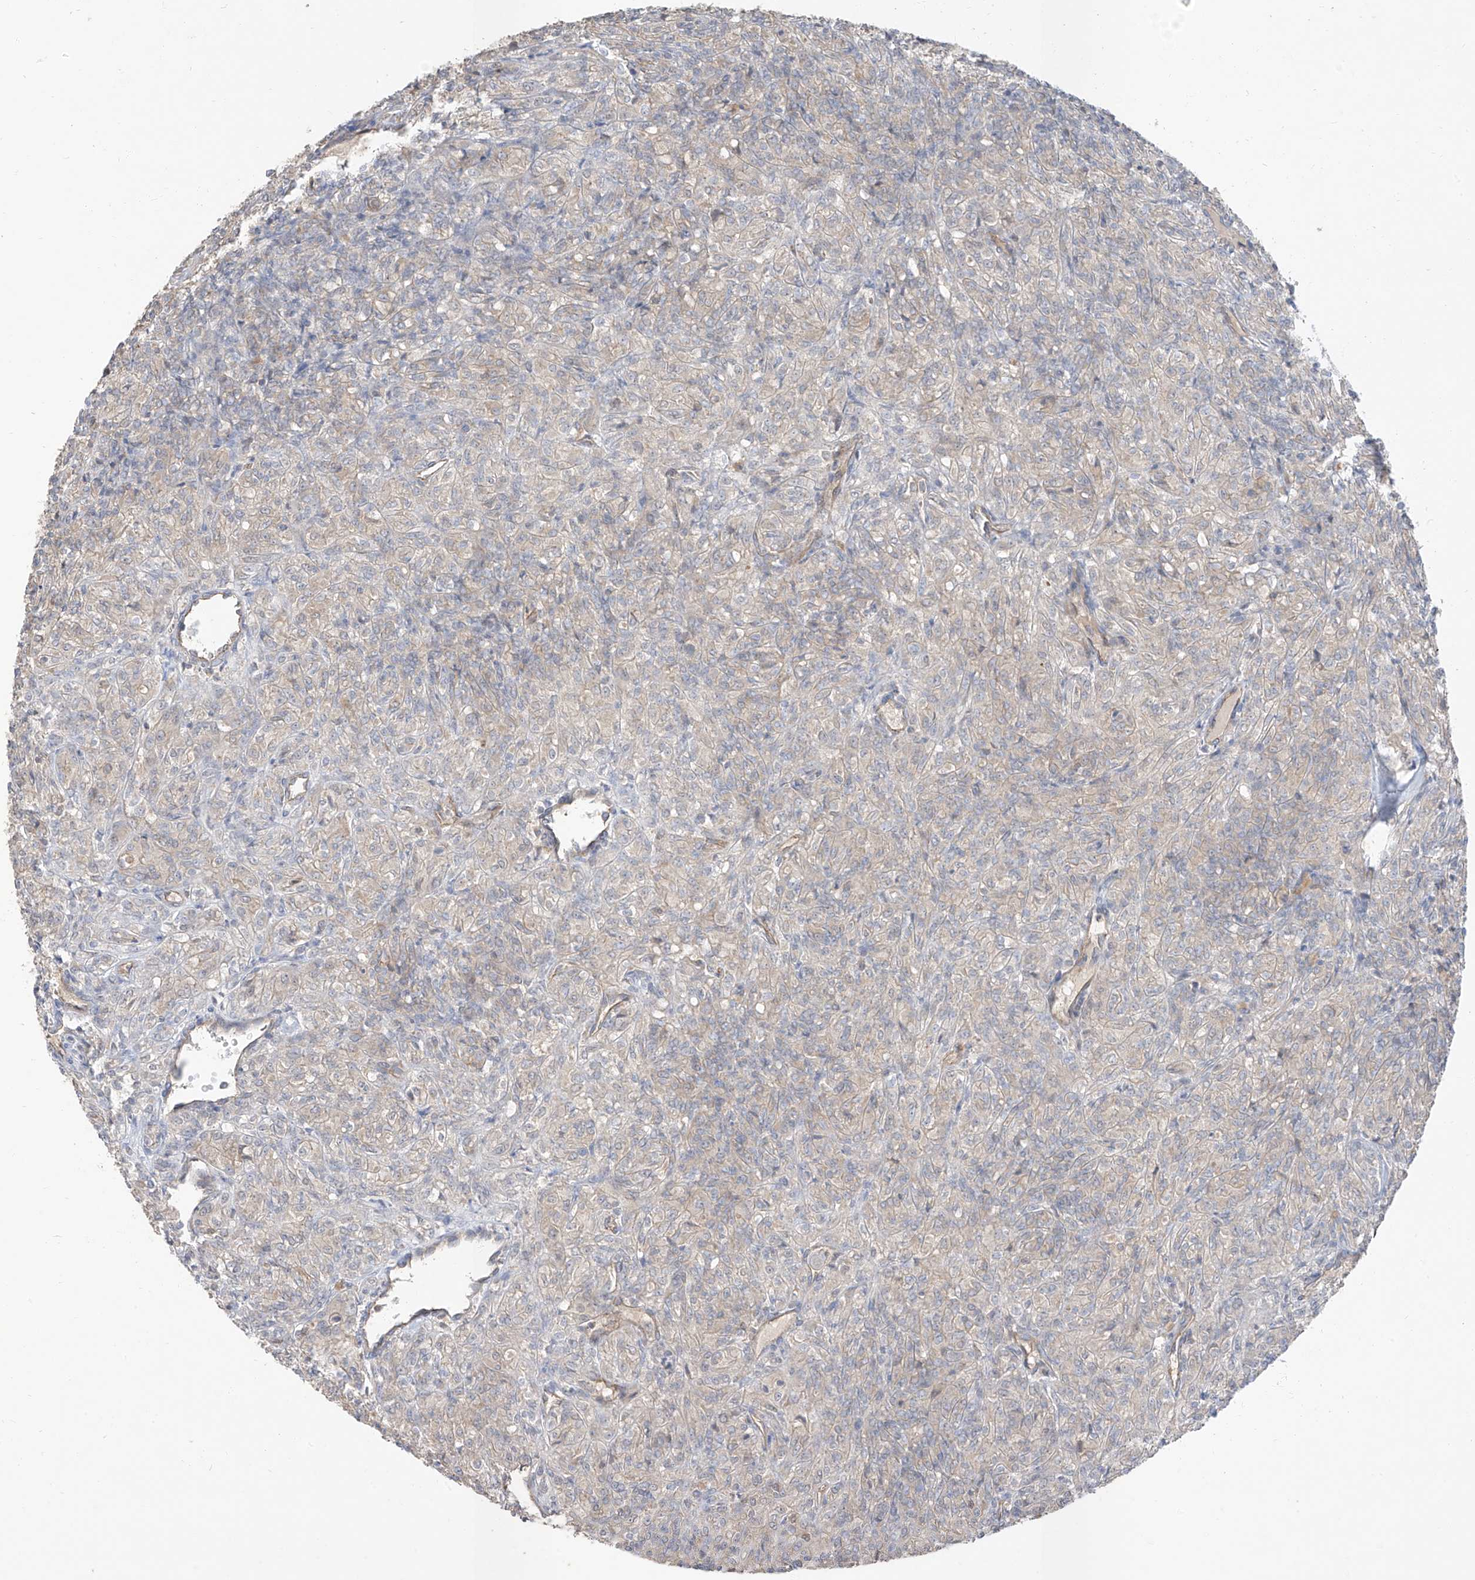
{"staining": {"intensity": "negative", "quantity": "none", "location": "none"}, "tissue": "renal cancer", "cell_type": "Tumor cells", "image_type": "cancer", "snomed": [{"axis": "morphology", "description": "Adenocarcinoma, NOS"}, {"axis": "topography", "description": "Kidney"}], "caption": "High magnification brightfield microscopy of adenocarcinoma (renal) stained with DAB (3,3'-diaminobenzidine) (brown) and counterstained with hematoxylin (blue): tumor cells show no significant positivity.", "gene": "EPHX4", "patient": {"sex": "male", "age": 77}}